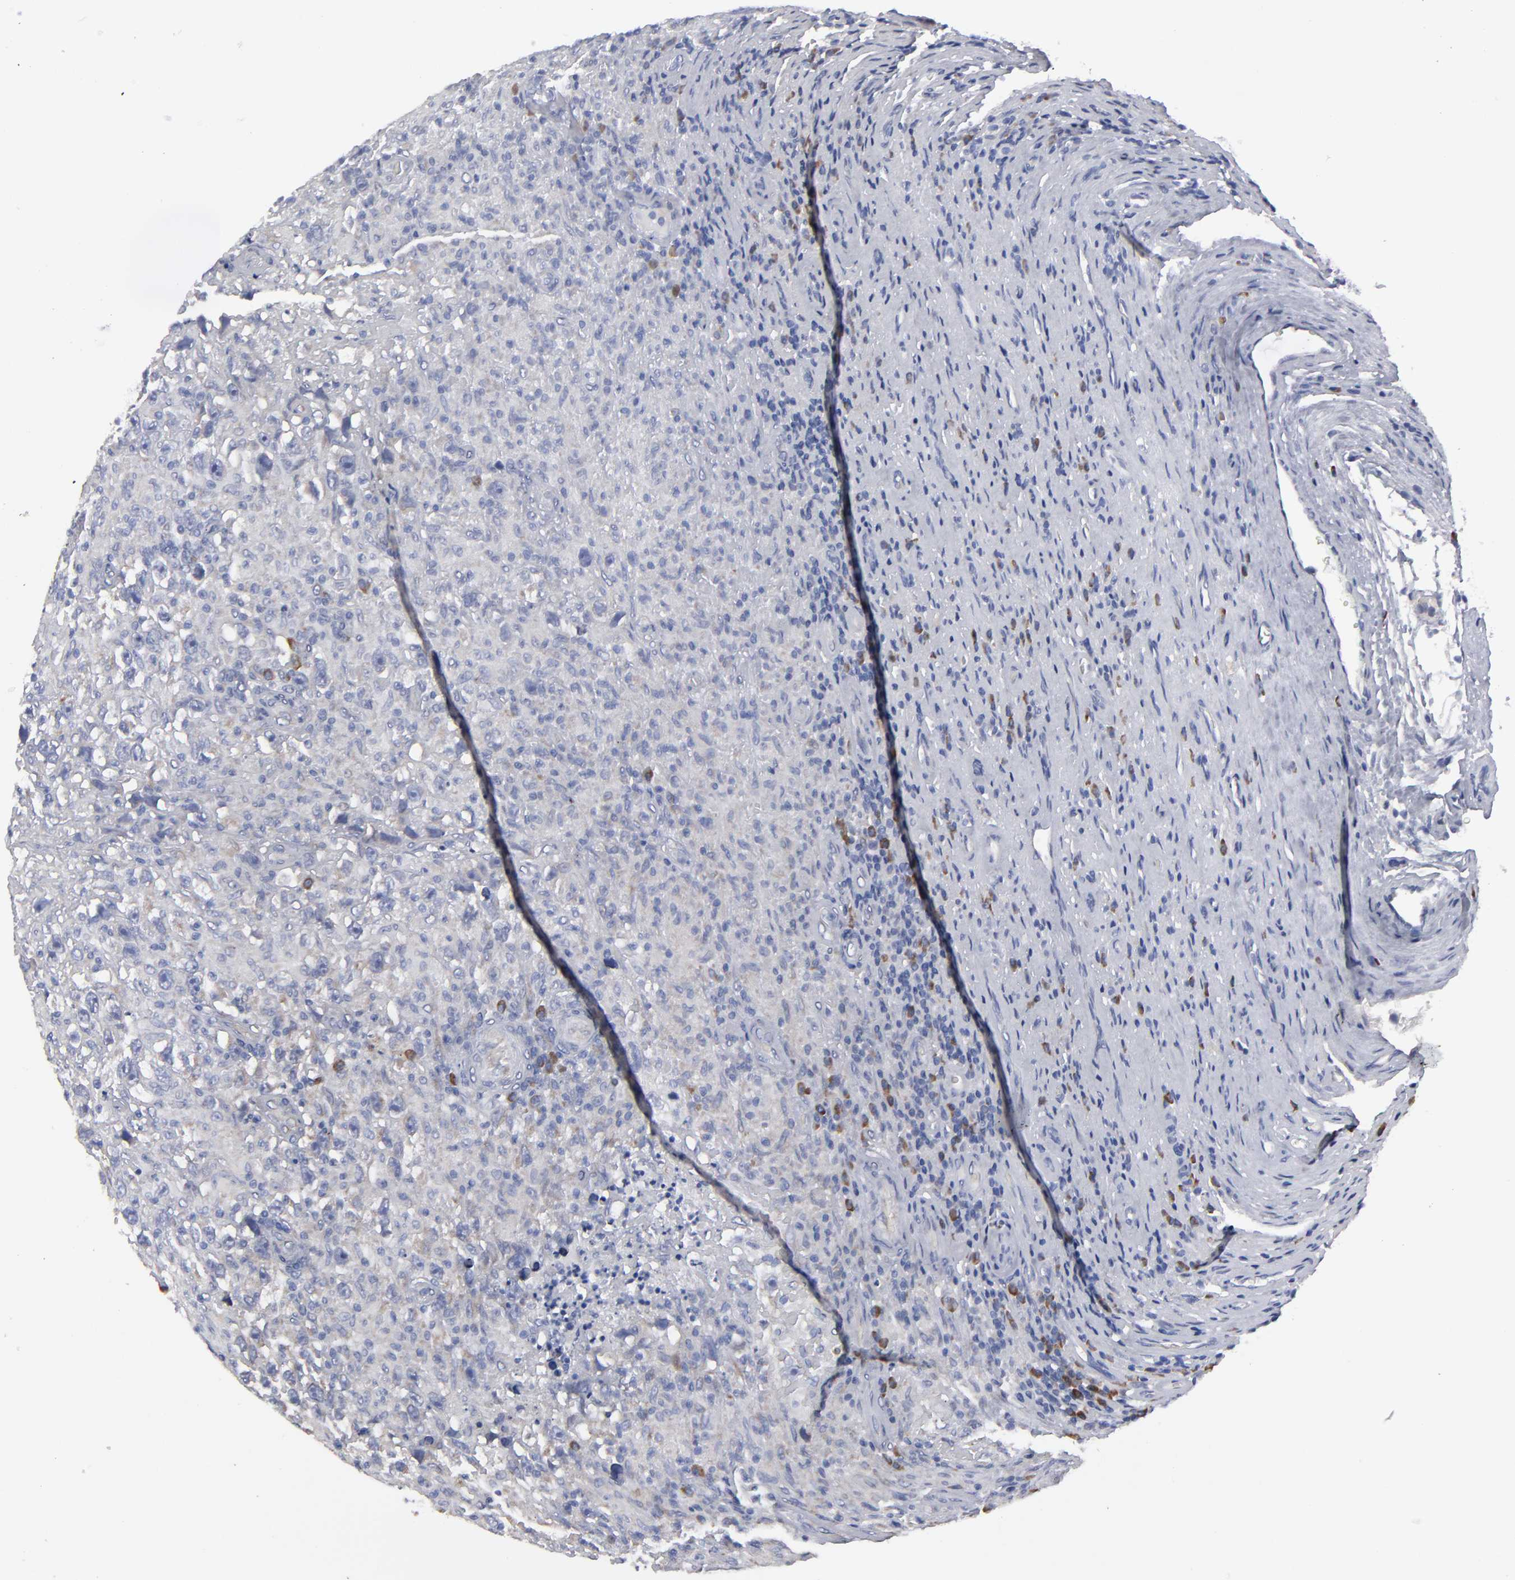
{"staining": {"intensity": "negative", "quantity": "none", "location": "none"}, "tissue": "testis cancer", "cell_type": "Tumor cells", "image_type": "cancer", "snomed": [{"axis": "morphology", "description": "Seminoma, NOS"}, {"axis": "topography", "description": "Testis"}], "caption": "IHC image of neoplastic tissue: testis cancer (seminoma) stained with DAB (3,3'-diaminobenzidine) exhibits no significant protein positivity in tumor cells.", "gene": "CCDC80", "patient": {"sex": "male", "age": 34}}